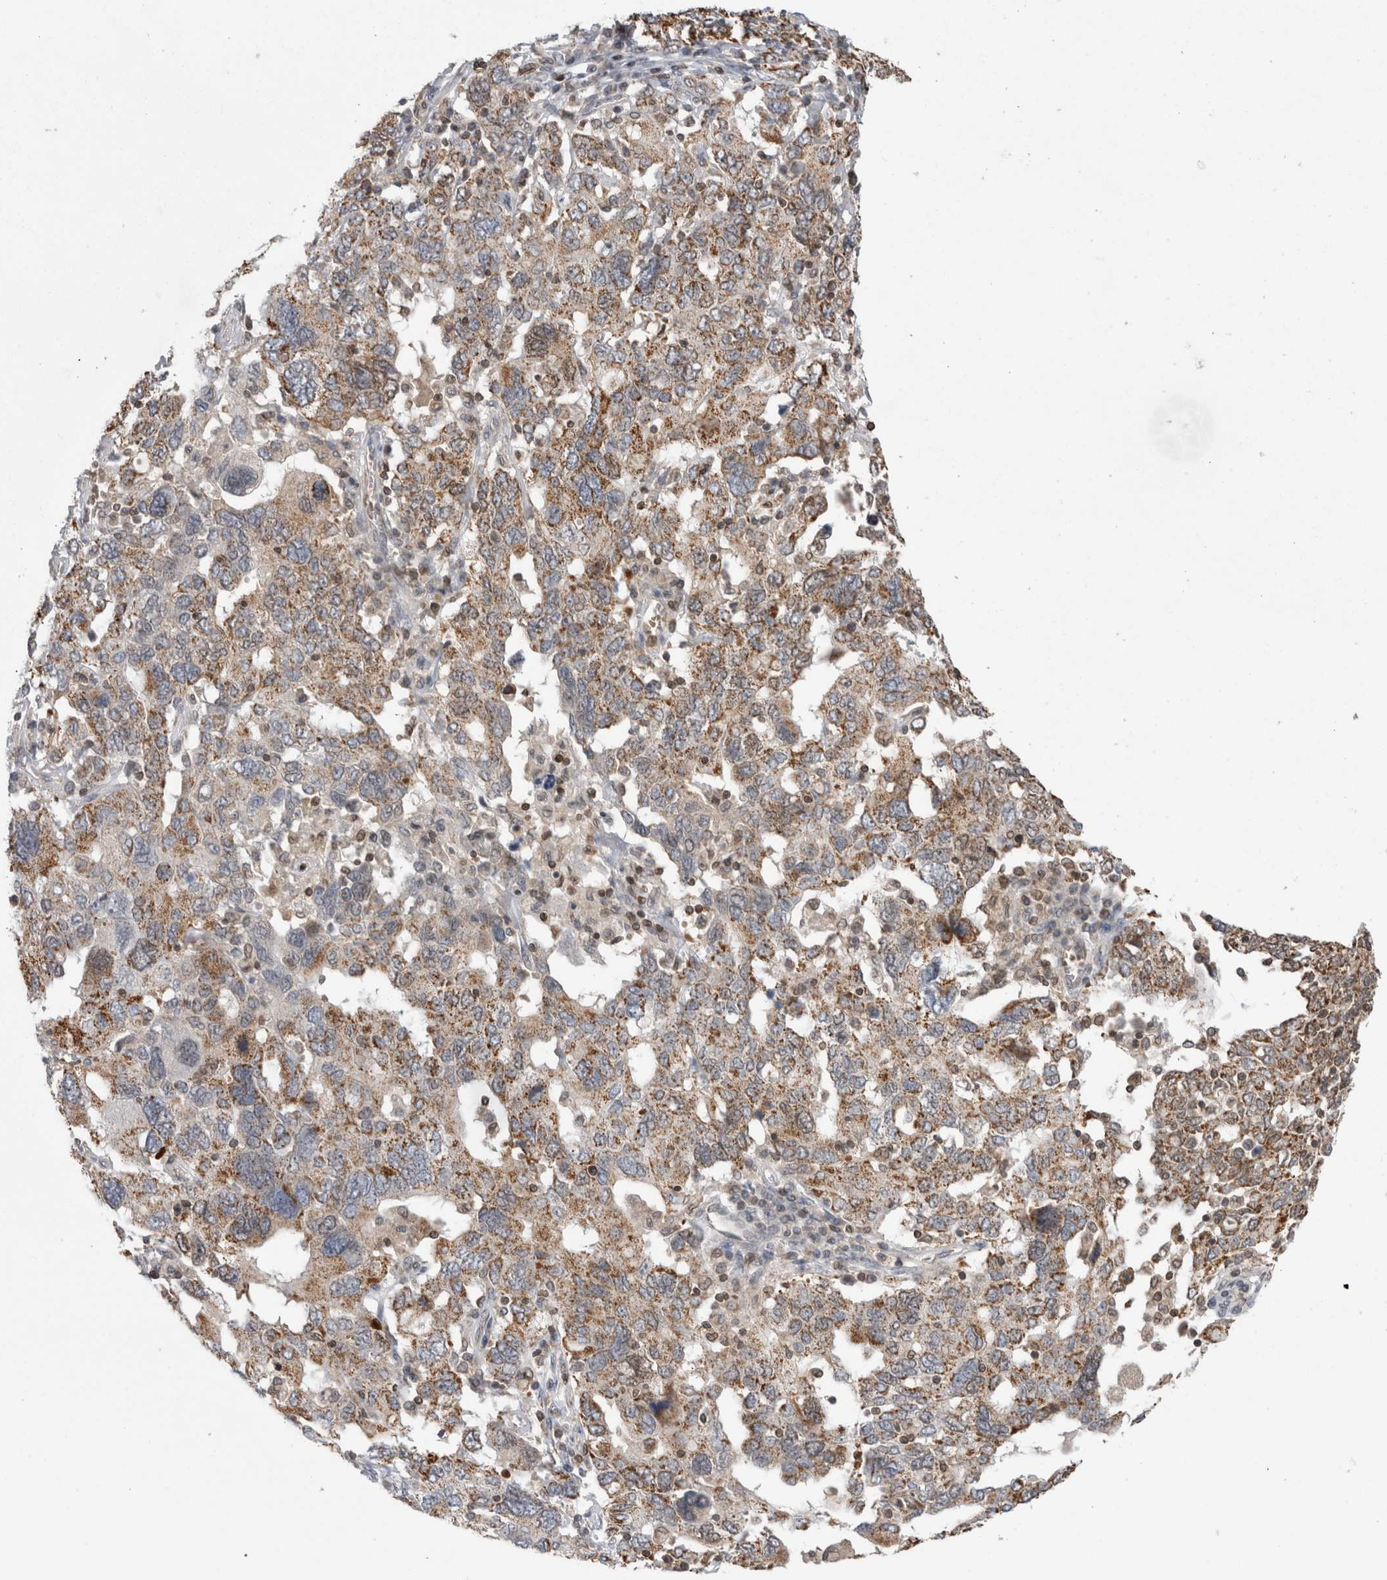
{"staining": {"intensity": "moderate", "quantity": ">75%", "location": "cytoplasmic/membranous"}, "tissue": "ovarian cancer", "cell_type": "Tumor cells", "image_type": "cancer", "snomed": [{"axis": "morphology", "description": "Carcinoma, endometroid"}, {"axis": "topography", "description": "Ovary"}], "caption": "Human endometroid carcinoma (ovarian) stained for a protein (brown) reveals moderate cytoplasmic/membranous positive positivity in about >75% of tumor cells.", "gene": "DARS2", "patient": {"sex": "female", "age": 62}}